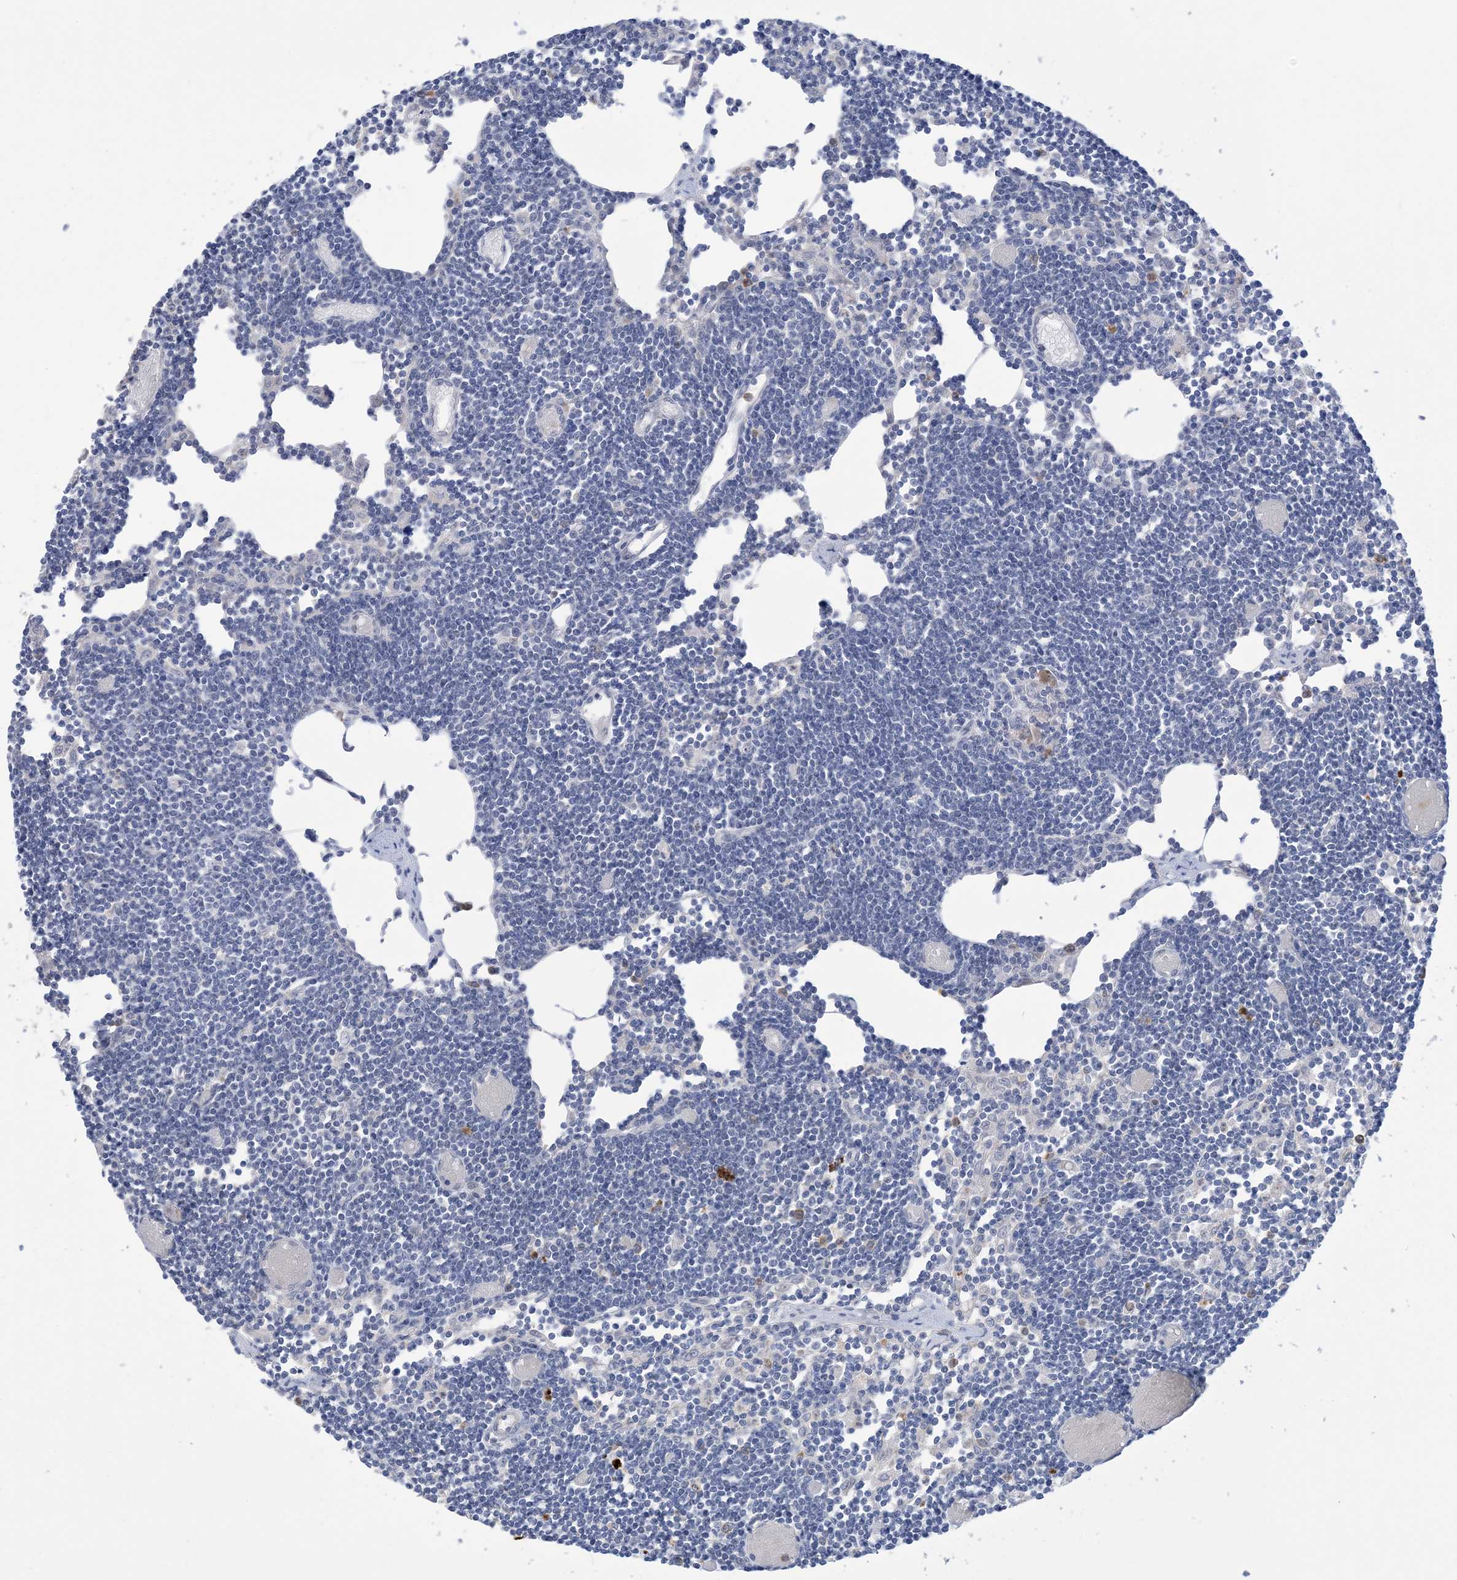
{"staining": {"intensity": "negative", "quantity": "none", "location": "none"}, "tissue": "lymph node", "cell_type": "Germinal center cells", "image_type": "normal", "snomed": [{"axis": "morphology", "description": "Normal tissue, NOS"}, {"axis": "topography", "description": "Lymph node"}], "caption": "DAB (3,3'-diaminobenzidine) immunohistochemical staining of benign lymph node displays no significant staining in germinal center cells. Brightfield microscopy of IHC stained with DAB (brown) and hematoxylin (blue), captured at high magnification.", "gene": "TTYH1", "patient": {"sex": "female", "age": 11}}